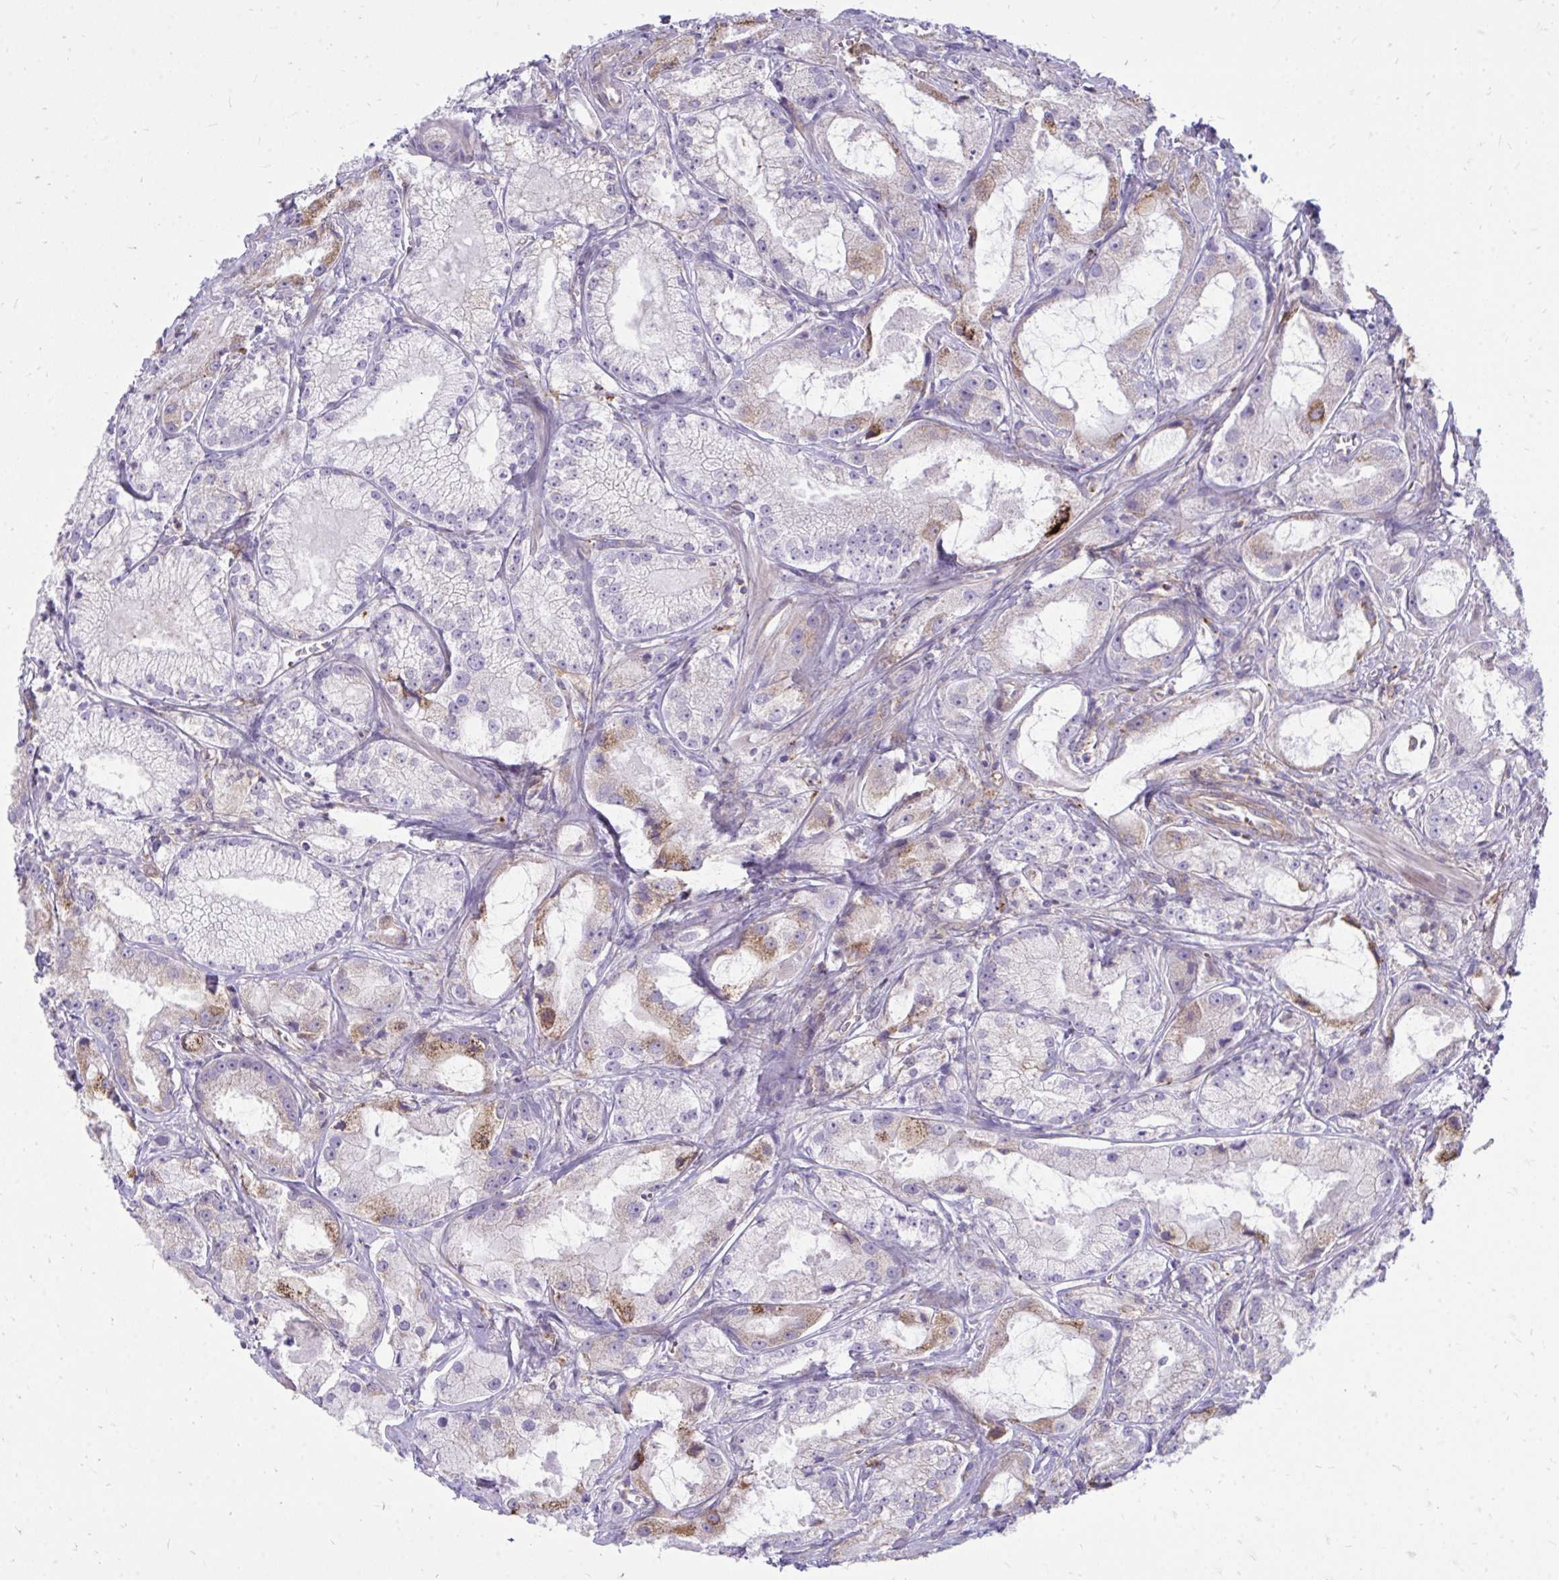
{"staining": {"intensity": "moderate", "quantity": "25%-75%", "location": "cytoplasmic/membranous"}, "tissue": "prostate cancer", "cell_type": "Tumor cells", "image_type": "cancer", "snomed": [{"axis": "morphology", "description": "Adenocarcinoma, High grade"}, {"axis": "topography", "description": "Prostate"}], "caption": "Immunohistochemistry of high-grade adenocarcinoma (prostate) displays medium levels of moderate cytoplasmic/membranous expression in approximately 25%-75% of tumor cells.", "gene": "ASAP1", "patient": {"sex": "male", "age": 64}}